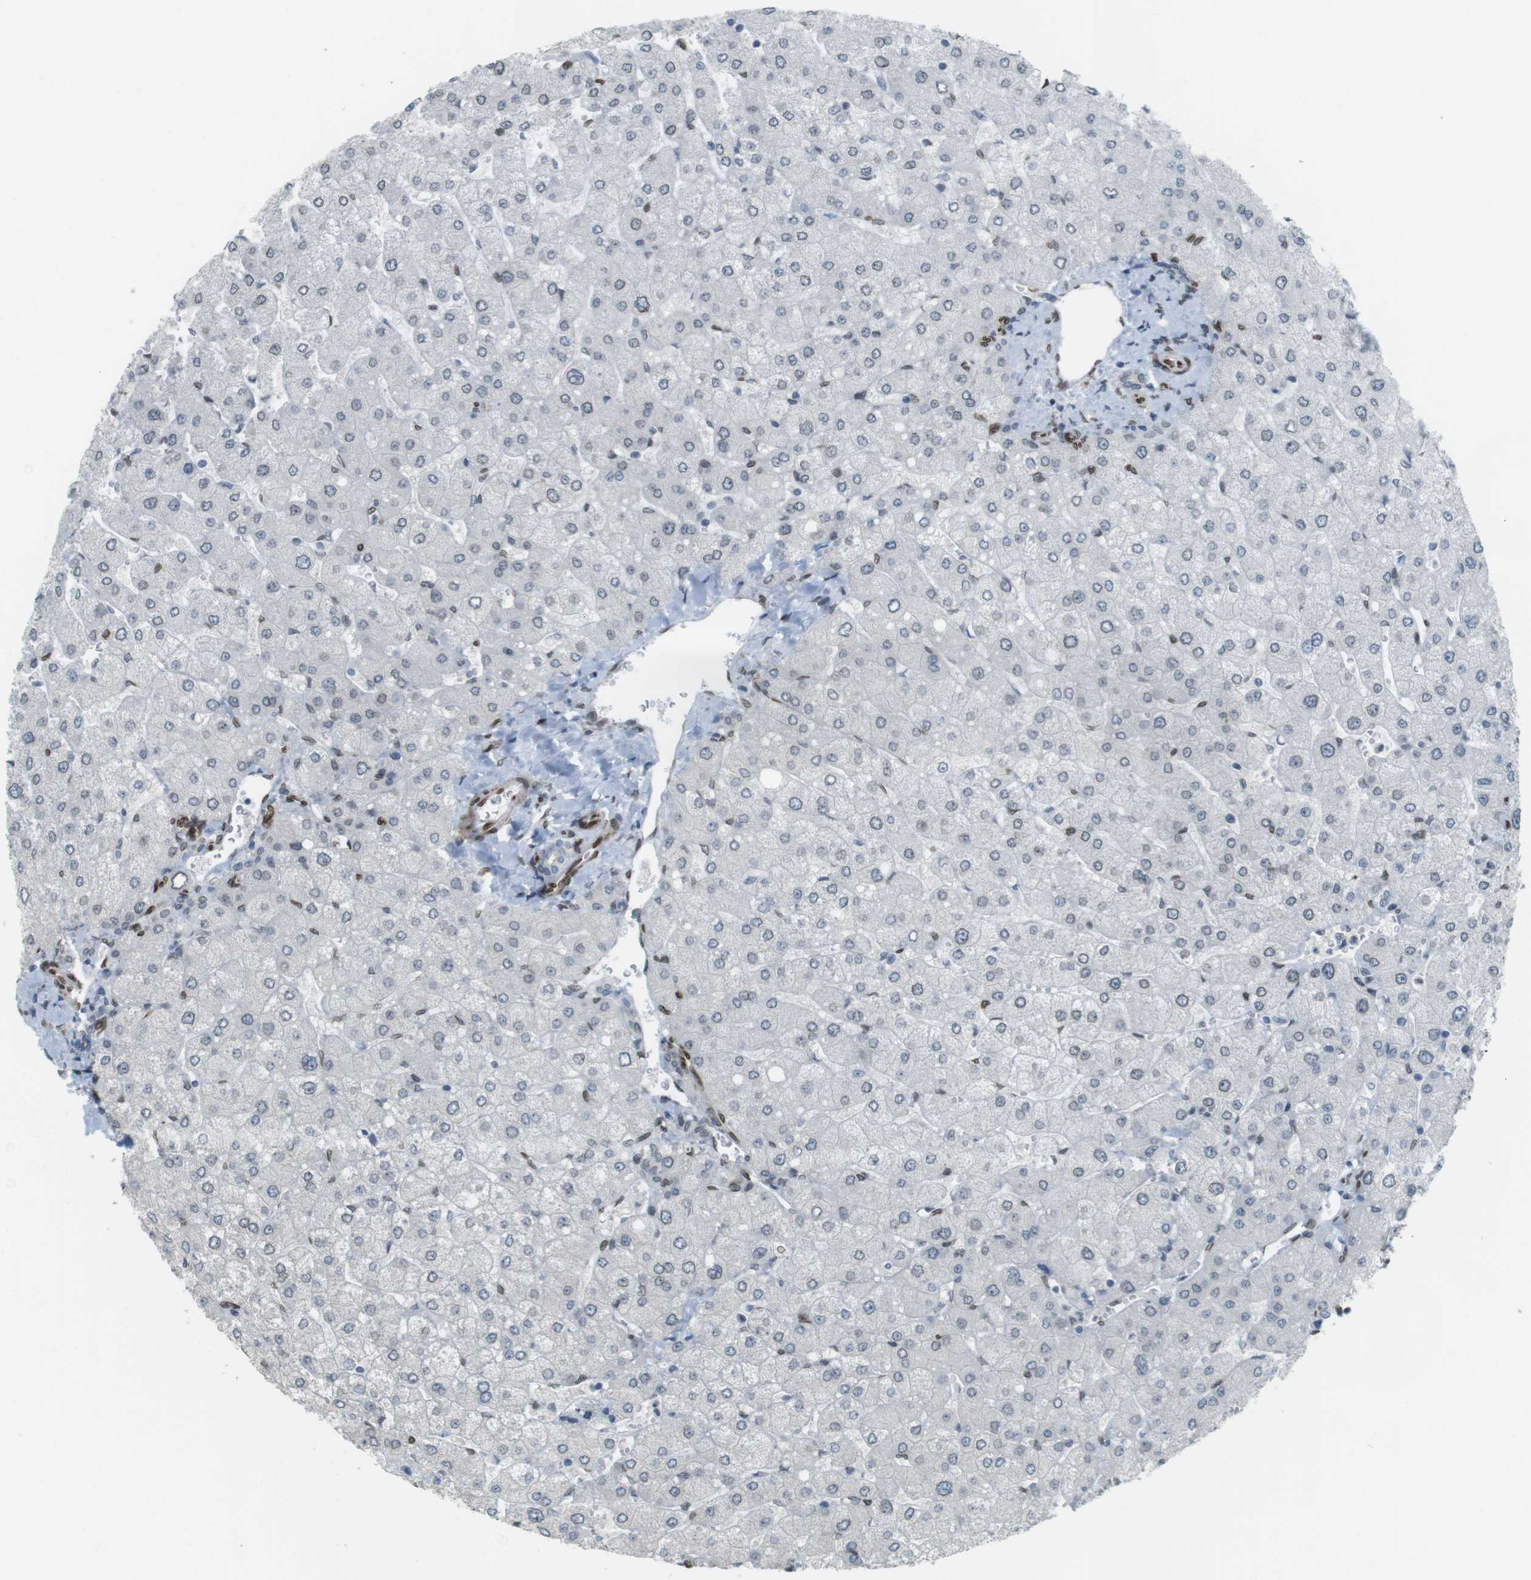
{"staining": {"intensity": "negative", "quantity": "none", "location": "none"}, "tissue": "liver", "cell_type": "Cholangiocytes", "image_type": "normal", "snomed": [{"axis": "morphology", "description": "Normal tissue, NOS"}, {"axis": "topography", "description": "Liver"}], "caption": "A histopathology image of human liver is negative for staining in cholangiocytes. (Immunohistochemistry, brightfield microscopy, high magnification).", "gene": "ARL6IP6", "patient": {"sex": "male", "age": 55}}